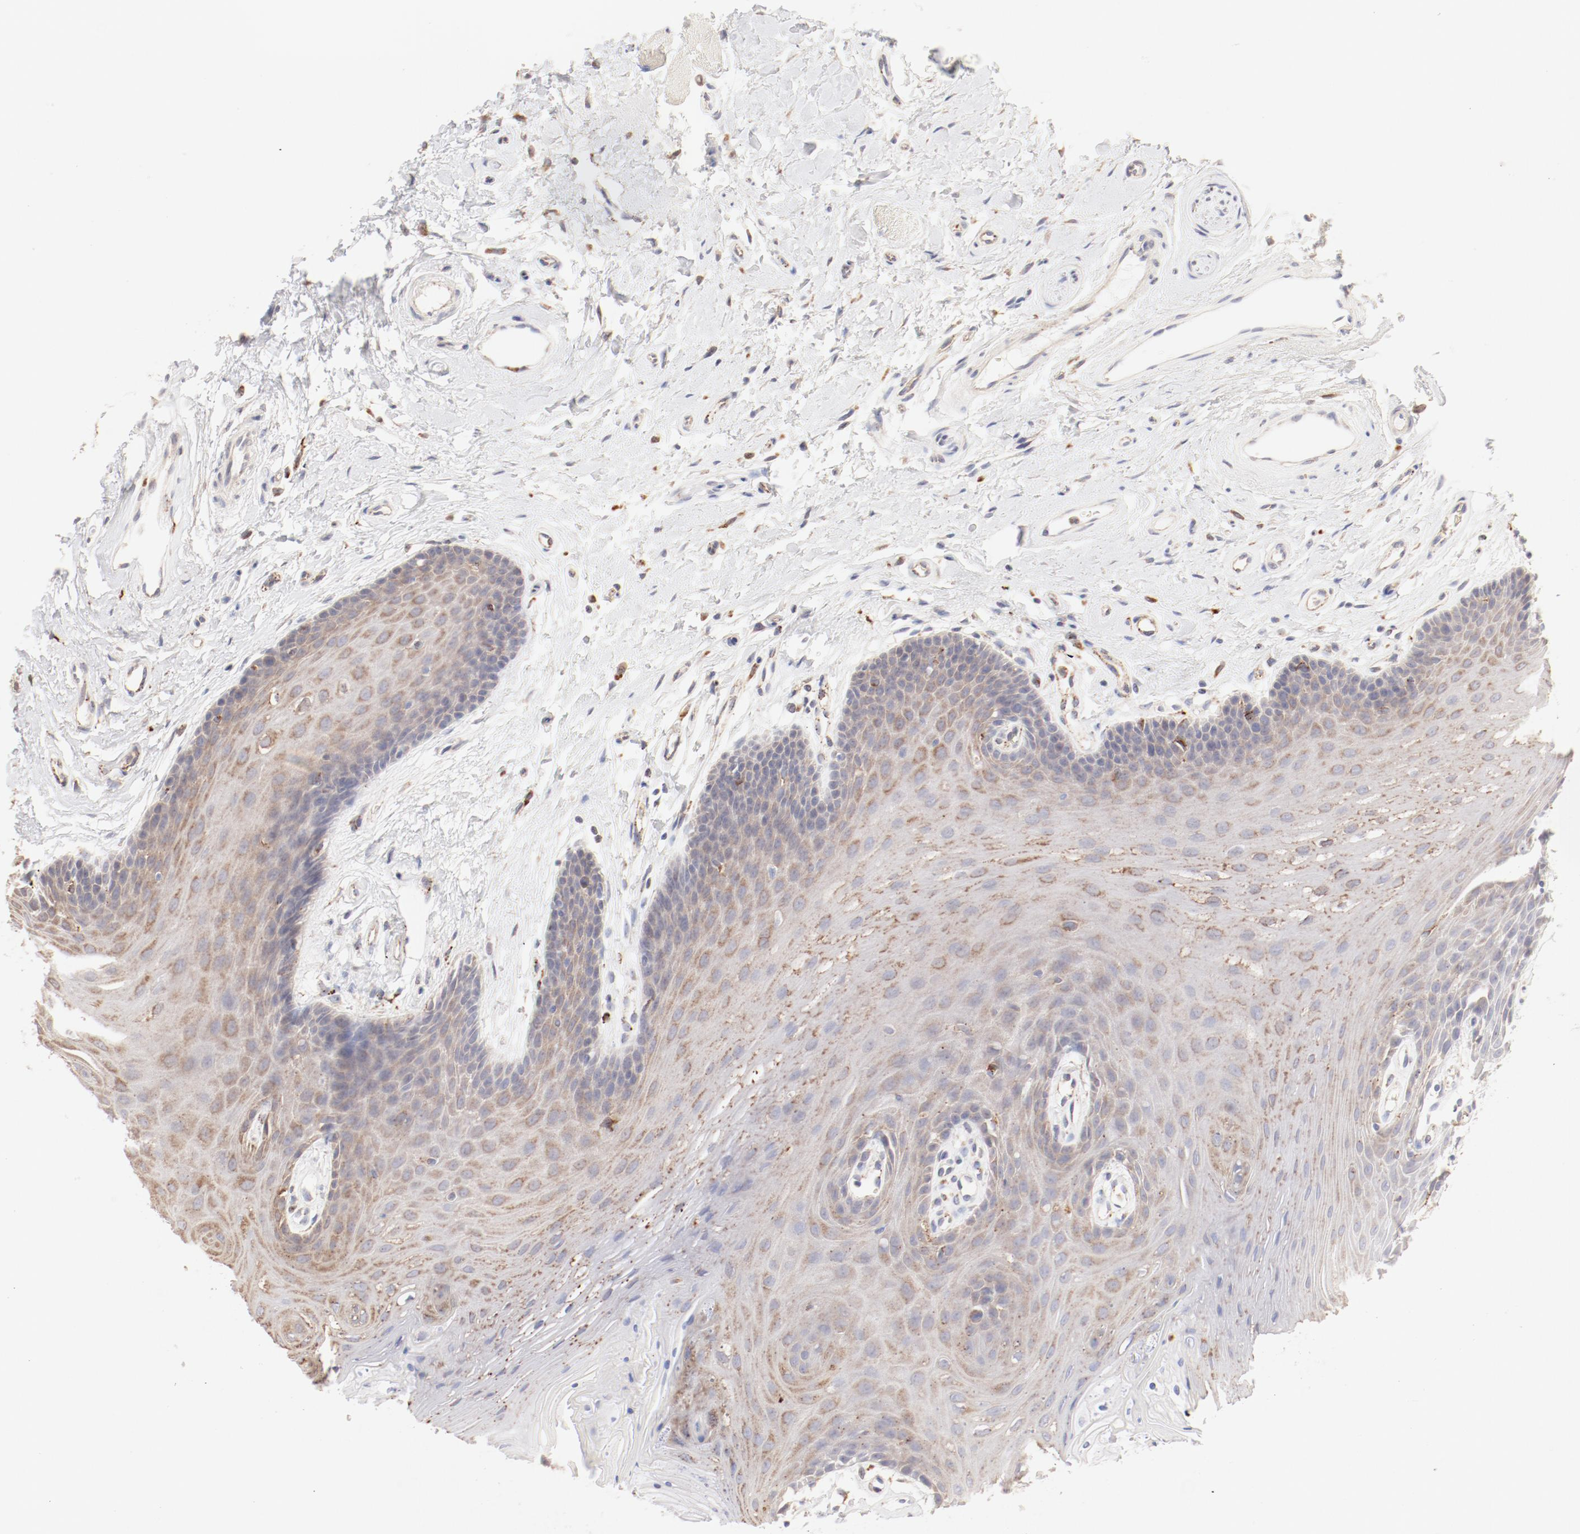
{"staining": {"intensity": "weak", "quantity": ">75%", "location": "cytoplasmic/membranous"}, "tissue": "oral mucosa", "cell_type": "Squamous epithelial cells", "image_type": "normal", "snomed": [{"axis": "morphology", "description": "Normal tissue, NOS"}, {"axis": "topography", "description": "Oral tissue"}], "caption": "A brown stain shows weak cytoplasmic/membranous expression of a protein in squamous epithelial cells of benign oral mucosa.", "gene": "CTSH", "patient": {"sex": "male", "age": 62}}